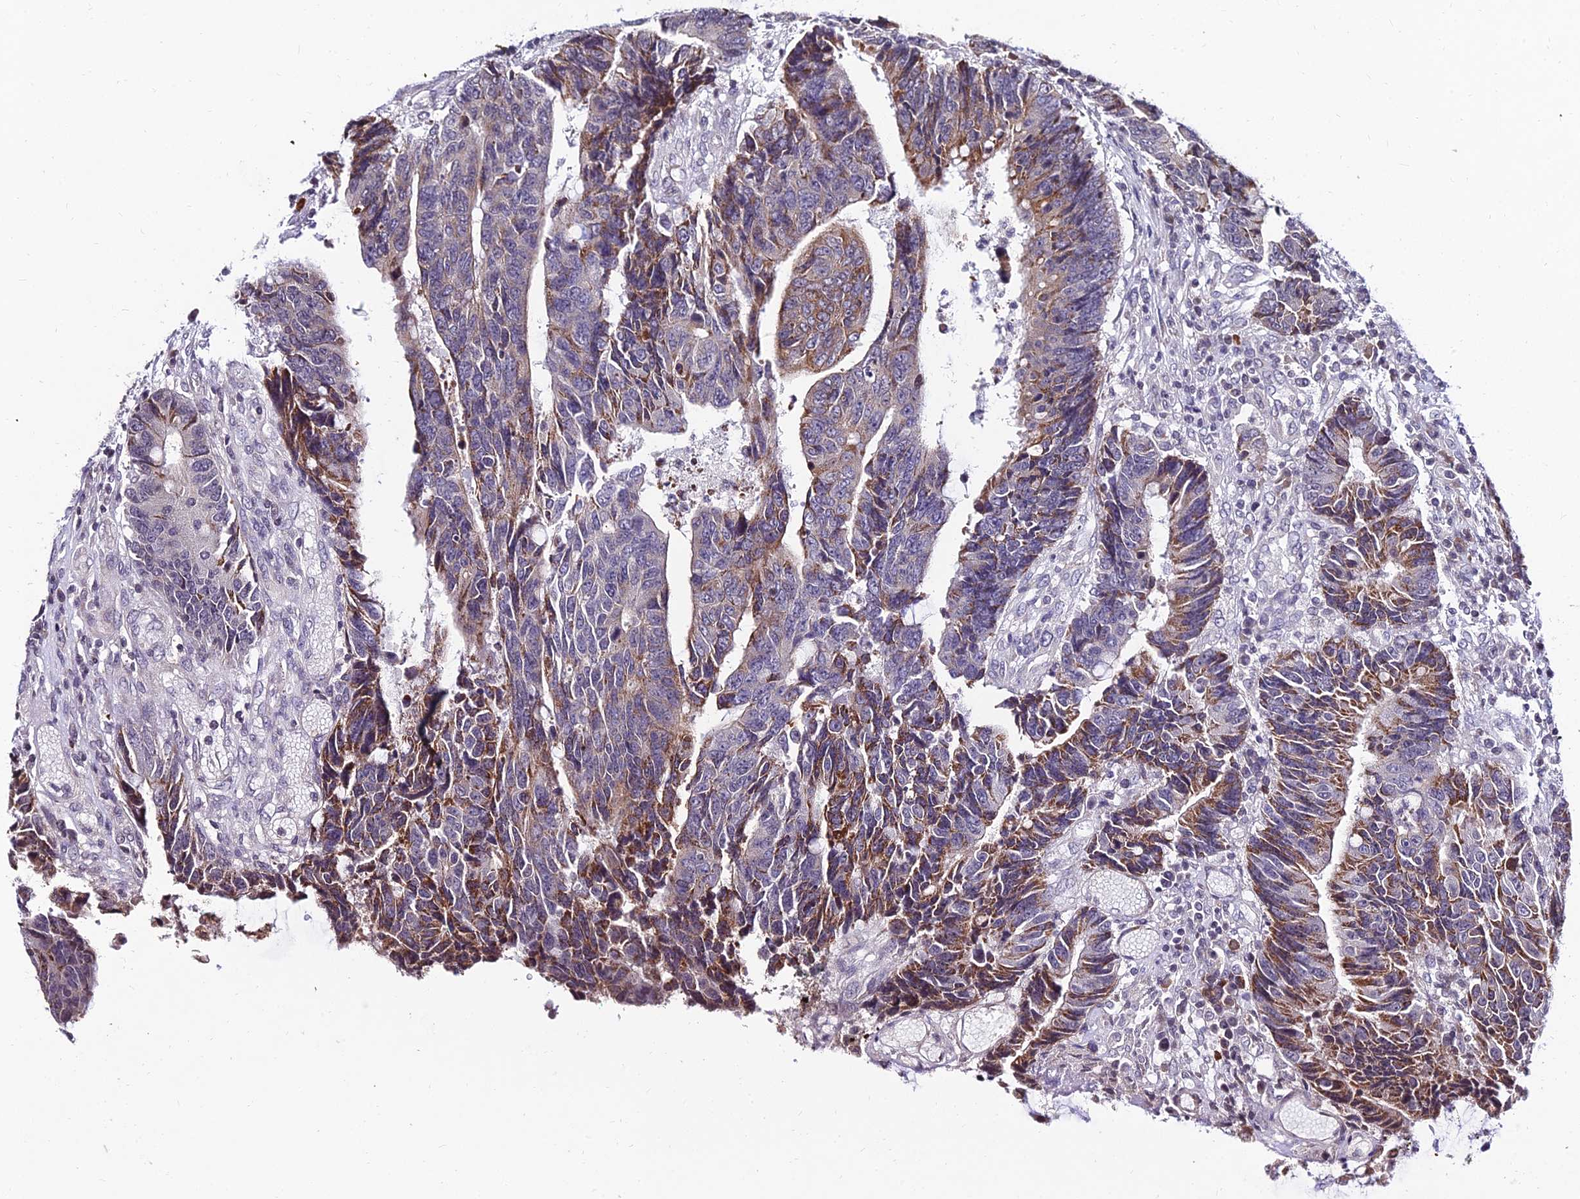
{"staining": {"intensity": "moderate", "quantity": "25%-75%", "location": "cytoplasmic/membranous"}, "tissue": "colorectal cancer", "cell_type": "Tumor cells", "image_type": "cancer", "snomed": [{"axis": "morphology", "description": "Adenocarcinoma, NOS"}, {"axis": "topography", "description": "Rectum"}], "caption": "Approximately 25%-75% of tumor cells in colorectal cancer (adenocarcinoma) show moderate cytoplasmic/membranous protein staining as visualized by brown immunohistochemical staining.", "gene": "CDNF", "patient": {"sex": "male", "age": 84}}